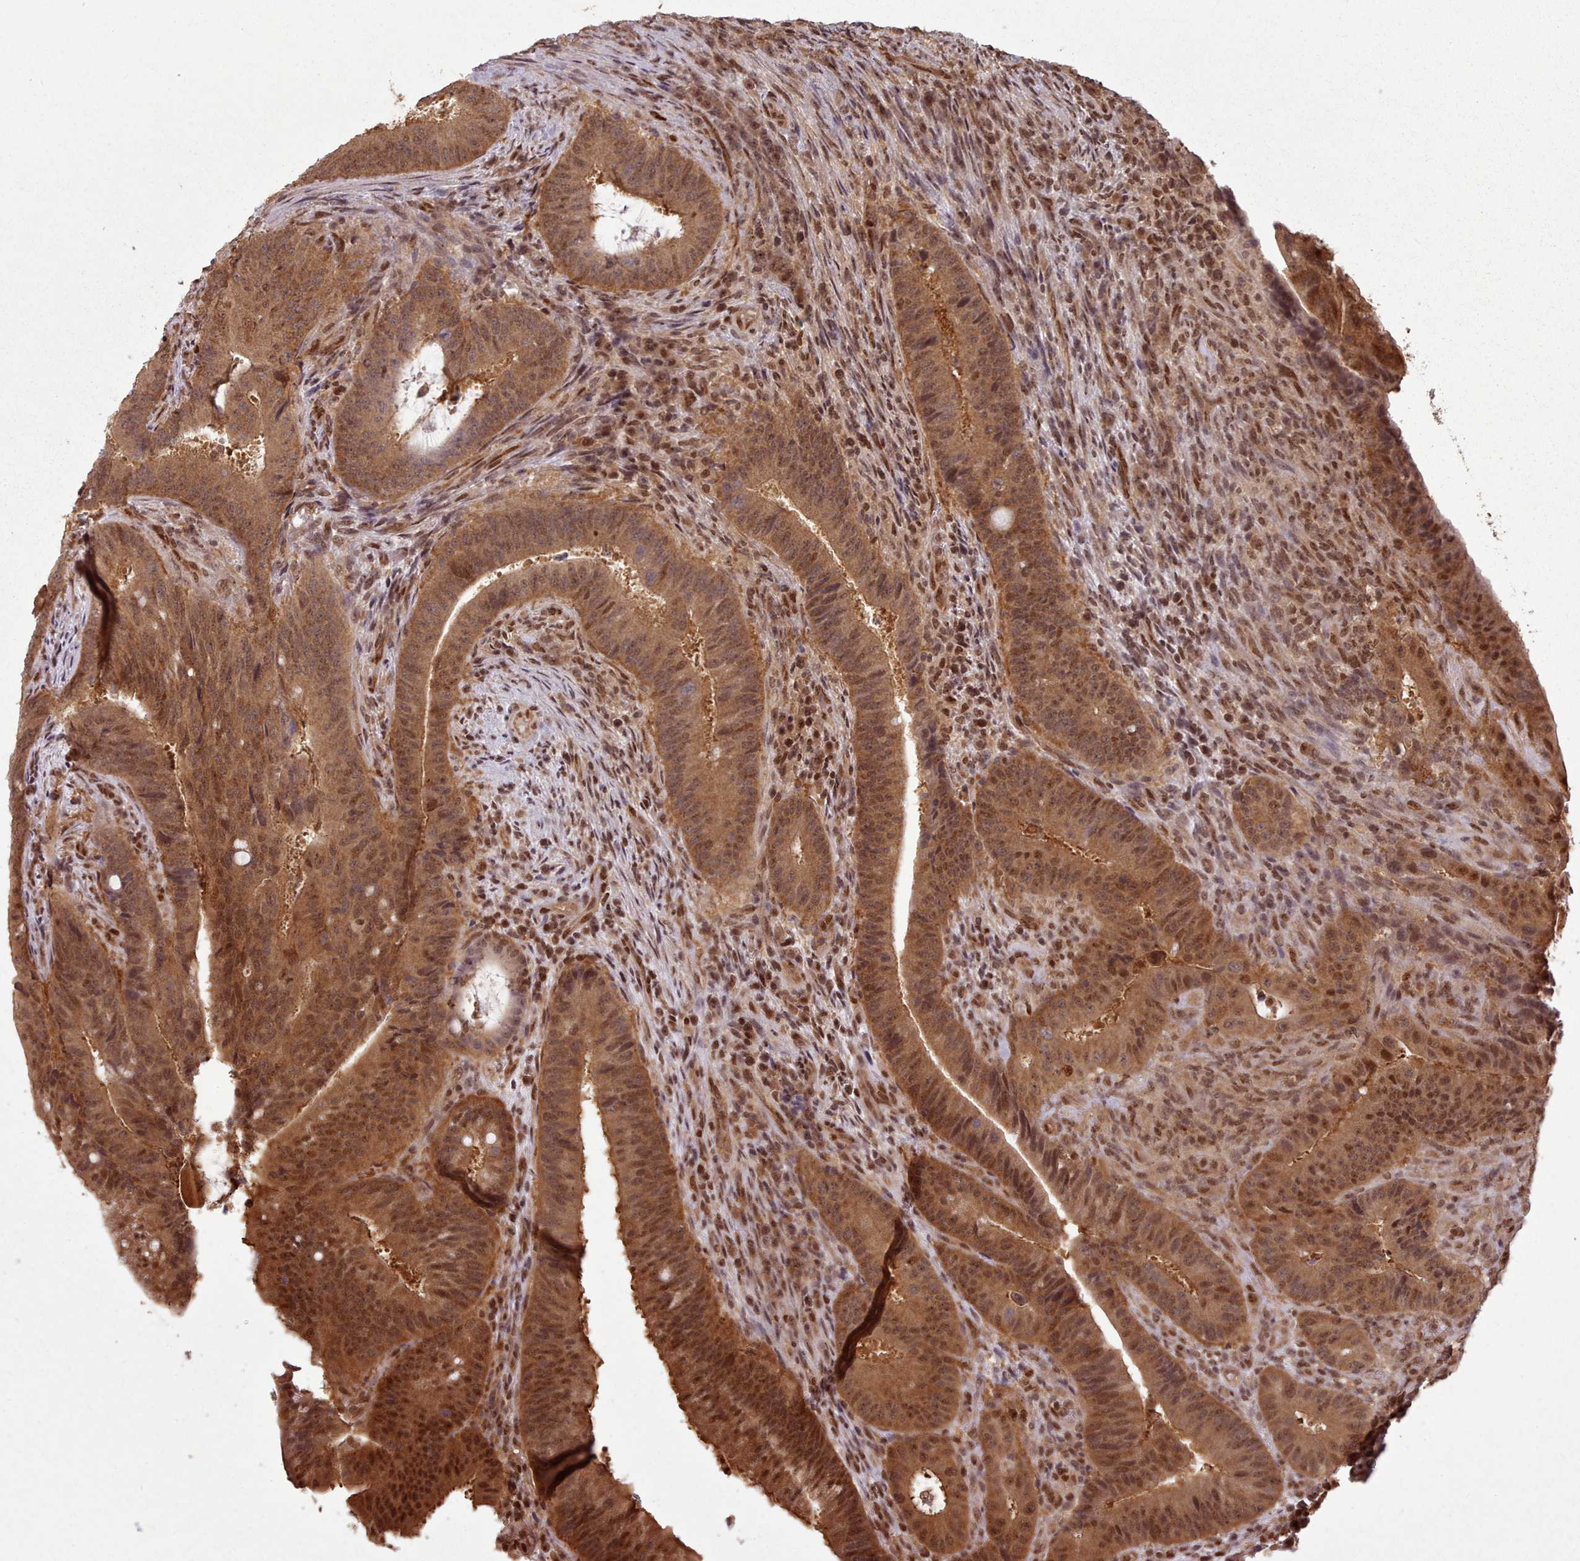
{"staining": {"intensity": "moderate", "quantity": ">75%", "location": "cytoplasmic/membranous,nuclear"}, "tissue": "colorectal cancer", "cell_type": "Tumor cells", "image_type": "cancer", "snomed": [{"axis": "morphology", "description": "Adenocarcinoma, NOS"}, {"axis": "topography", "description": "Colon"}], "caption": "The photomicrograph shows a brown stain indicating the presence of a protein in the cytoplasmic/membranous and nuclear of tumor cells in colorectal adenocarcinoma.", "gene": "RPS27A", "patient": {"sex": "female", "age": 43}}